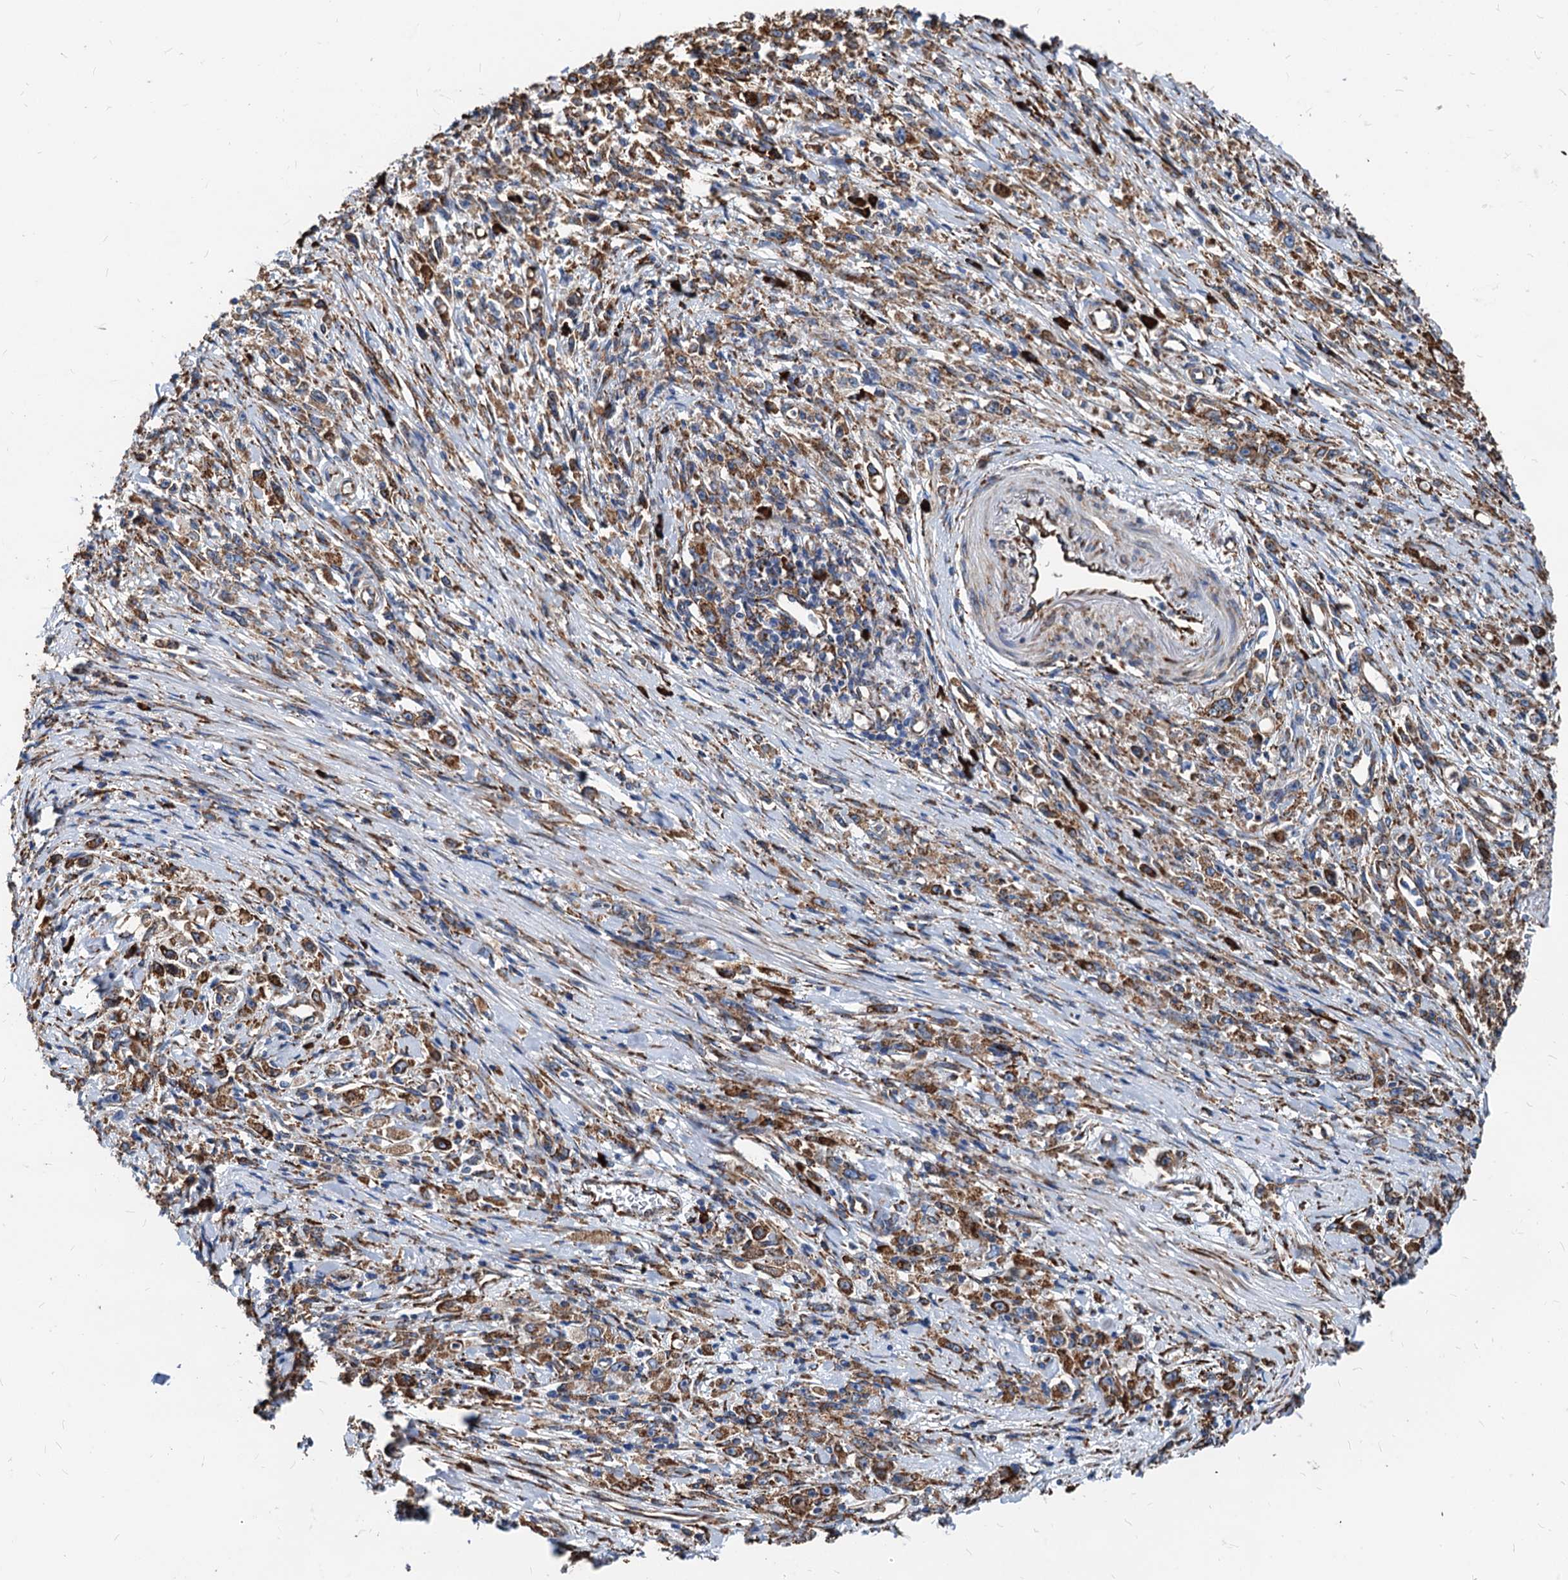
{"staining": {"intensity": "moderate", "quantity": ">75%", "location": "cytoplasmic/membranous"}, "tissue": "stomach cancer", "cell_type": "Tumor cells", "image_type": "cancer", "snomed": [{"axis": "morphology", "description": "Adenocarcinoma, NOS"}, {"axis": "topography", "description": "Stomach"}], "caption": "Moderate cytoplasmic/membranous expression is present in about >75% of tumor cells in stomach adenocarcinoma. The protein of interest is stained brown, and the nuclei are stained in blue (DAB (3,3'-diaminobenzidine) IHC with brightfield microscopy, high magnification).", "gene": "HSPA5", "patient": {"sex": "female", "age": 59}}